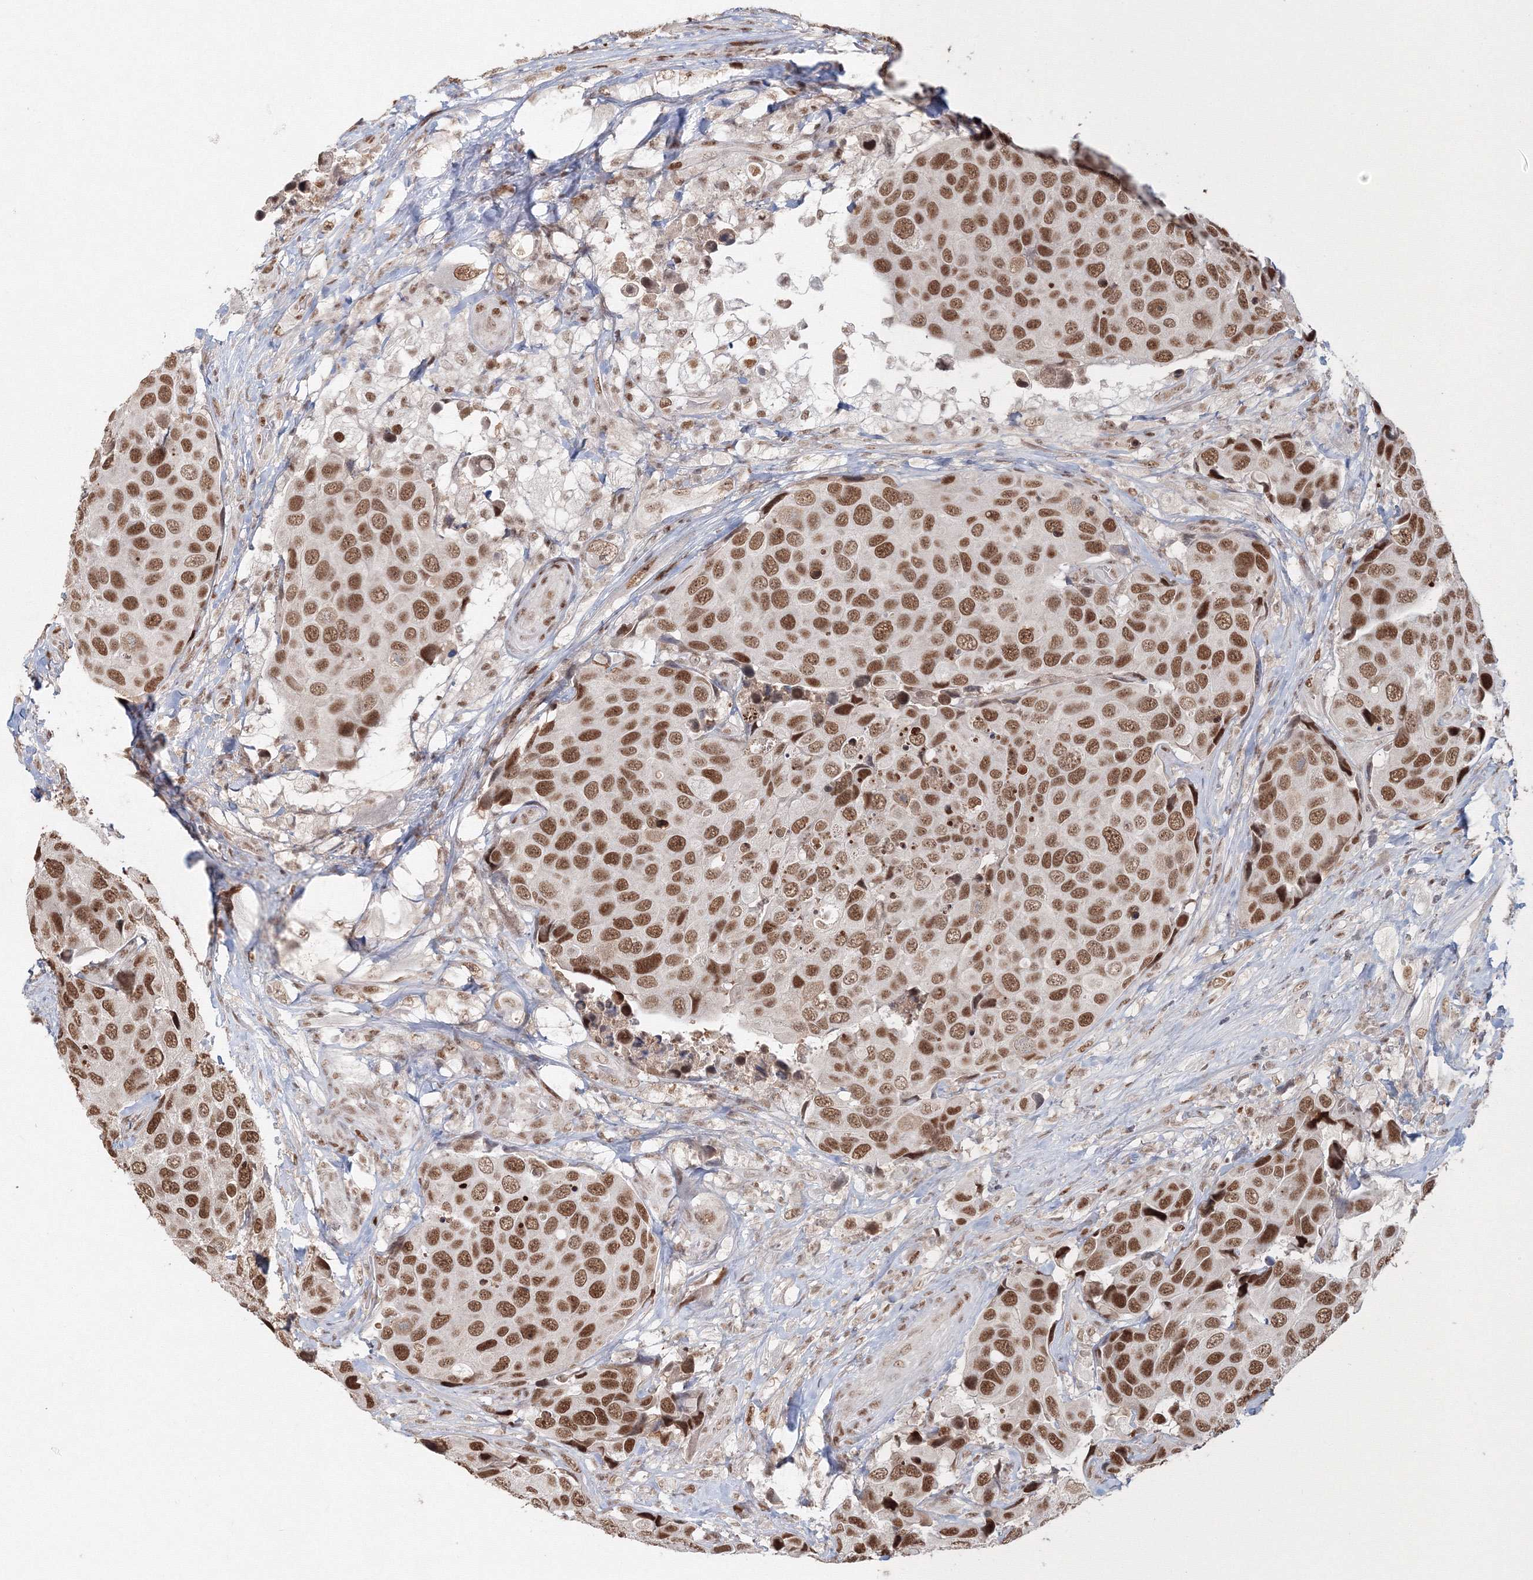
{"staining": {"intensity": "moderate", "quantity": ">75%", "location": "nuclear"}, "tissue": "urothelial cancer", "cell_type": "Tumor cells", "image_type": "cancer", "snomed": [{"axis": "morphology", "description": "Urothelial carcinoma, High grade"}, {"axis": "topography", "description": "Urinary bladder"}], "caption": "Immunohistochemical staining of human urothelial carcinoma (high-grade) reveals medium levels of moderate nuclear staining in about >75% of tumor cells.", "gene": "IWS1", "patient": {"sex": "male", "age": 74}}